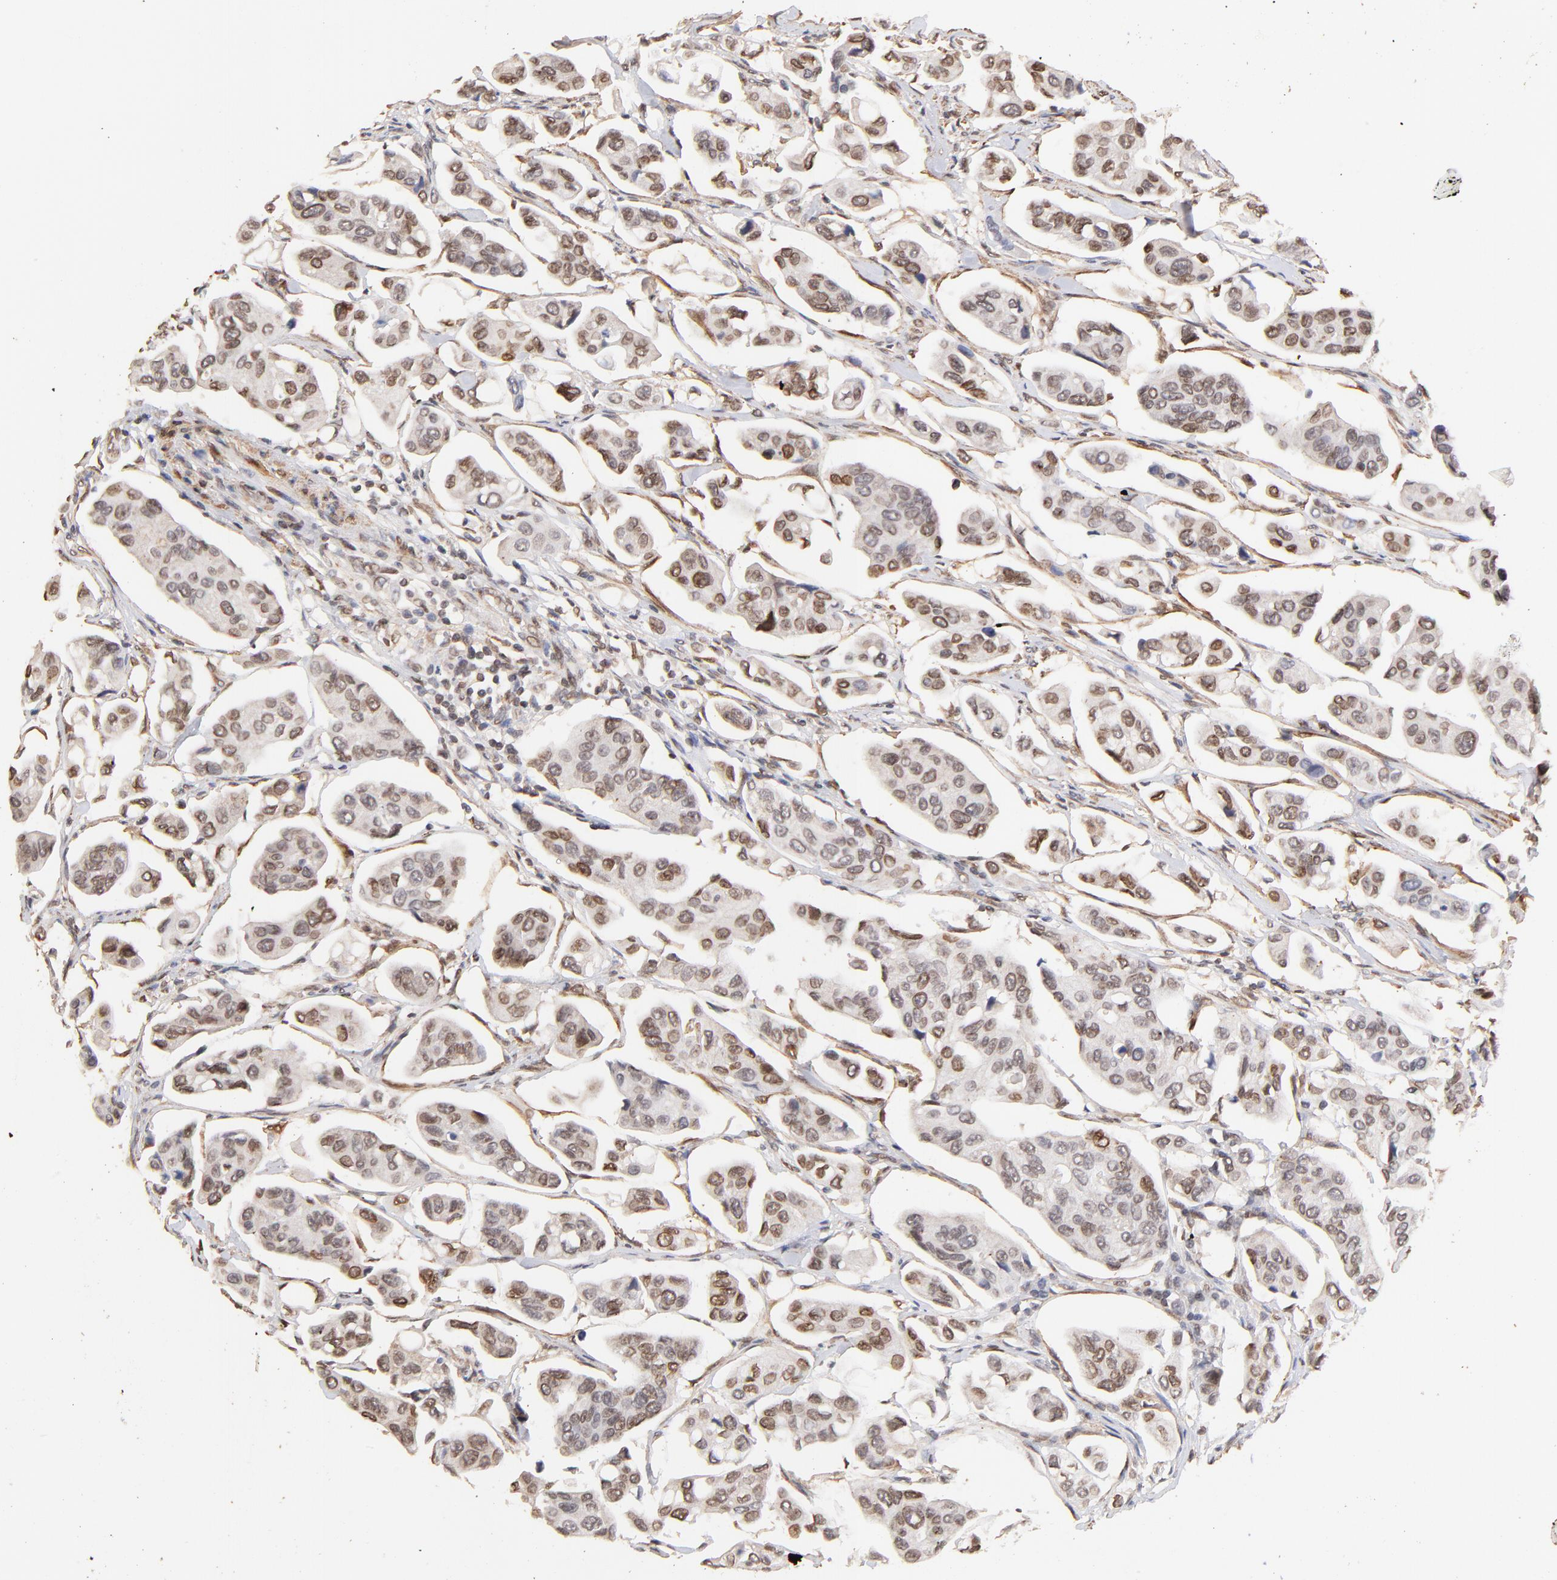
{"staining": {"intensity": "weak", "quantity": "25%-75%", "location": "cytoplasmic/membranous,nuclear"}, "tissue": "urothelial cancer", "cell_type": "Tumor cells", "image_type": "cancer", "snomed": [{"axis": "morphology", "description": "Adenocarcinoma, NOS"}, {"axis": "topography", "description": "Urinary bladder"}], "caption": "Protein expression analysis of human adenocarcinoma reveals weak cytoplasmic/membranous and nuclear positivity in approximately 25%-75% of tumor cells. The staining was performed using DAB, with brown indicating positive protein expression. Nuclei are stained blue with hematoxylin.", "gene": "ZFP92", "patient": {"sex": "male", "age": 61}}